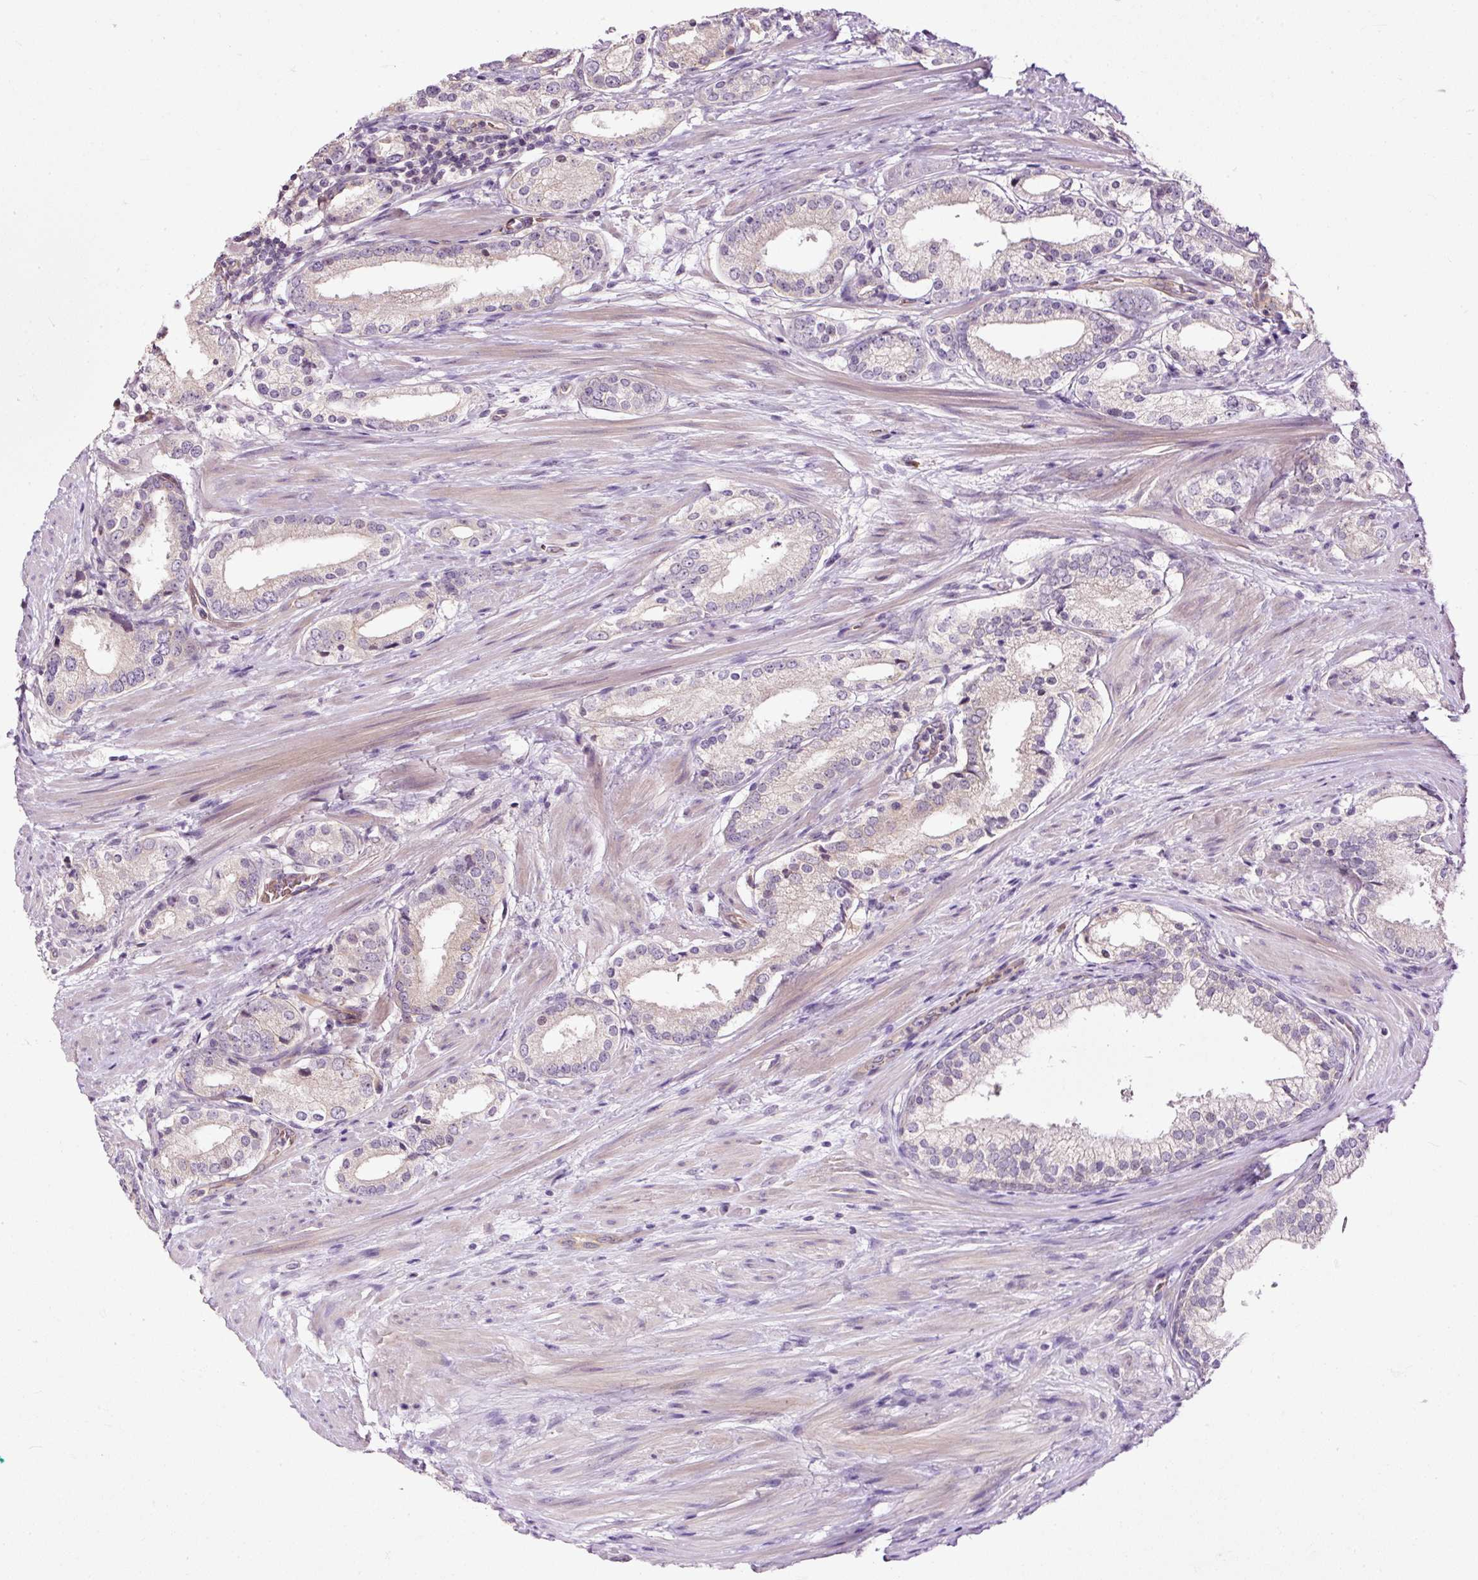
{"staining": {"intensity": "negative", "quantity": "none", "location": "none"}, "tissue": "prostate cancer", "cell_type": "Tumor cells", "image_type": "cancer", "snomed": [{"axis": "morphology", "description": "Adenocarcinoma, Low grade"}, {"axis": "topography", "description": "Prostate"}], "caption": "High power microscopy photomicrograph of an immunohistochemistry (IHC) photomicrograph of prostate cancer, revealing no significant expression in tumor cells.", "gene": "USHBP1", "patient": {"sex": "male", "age": 58}}